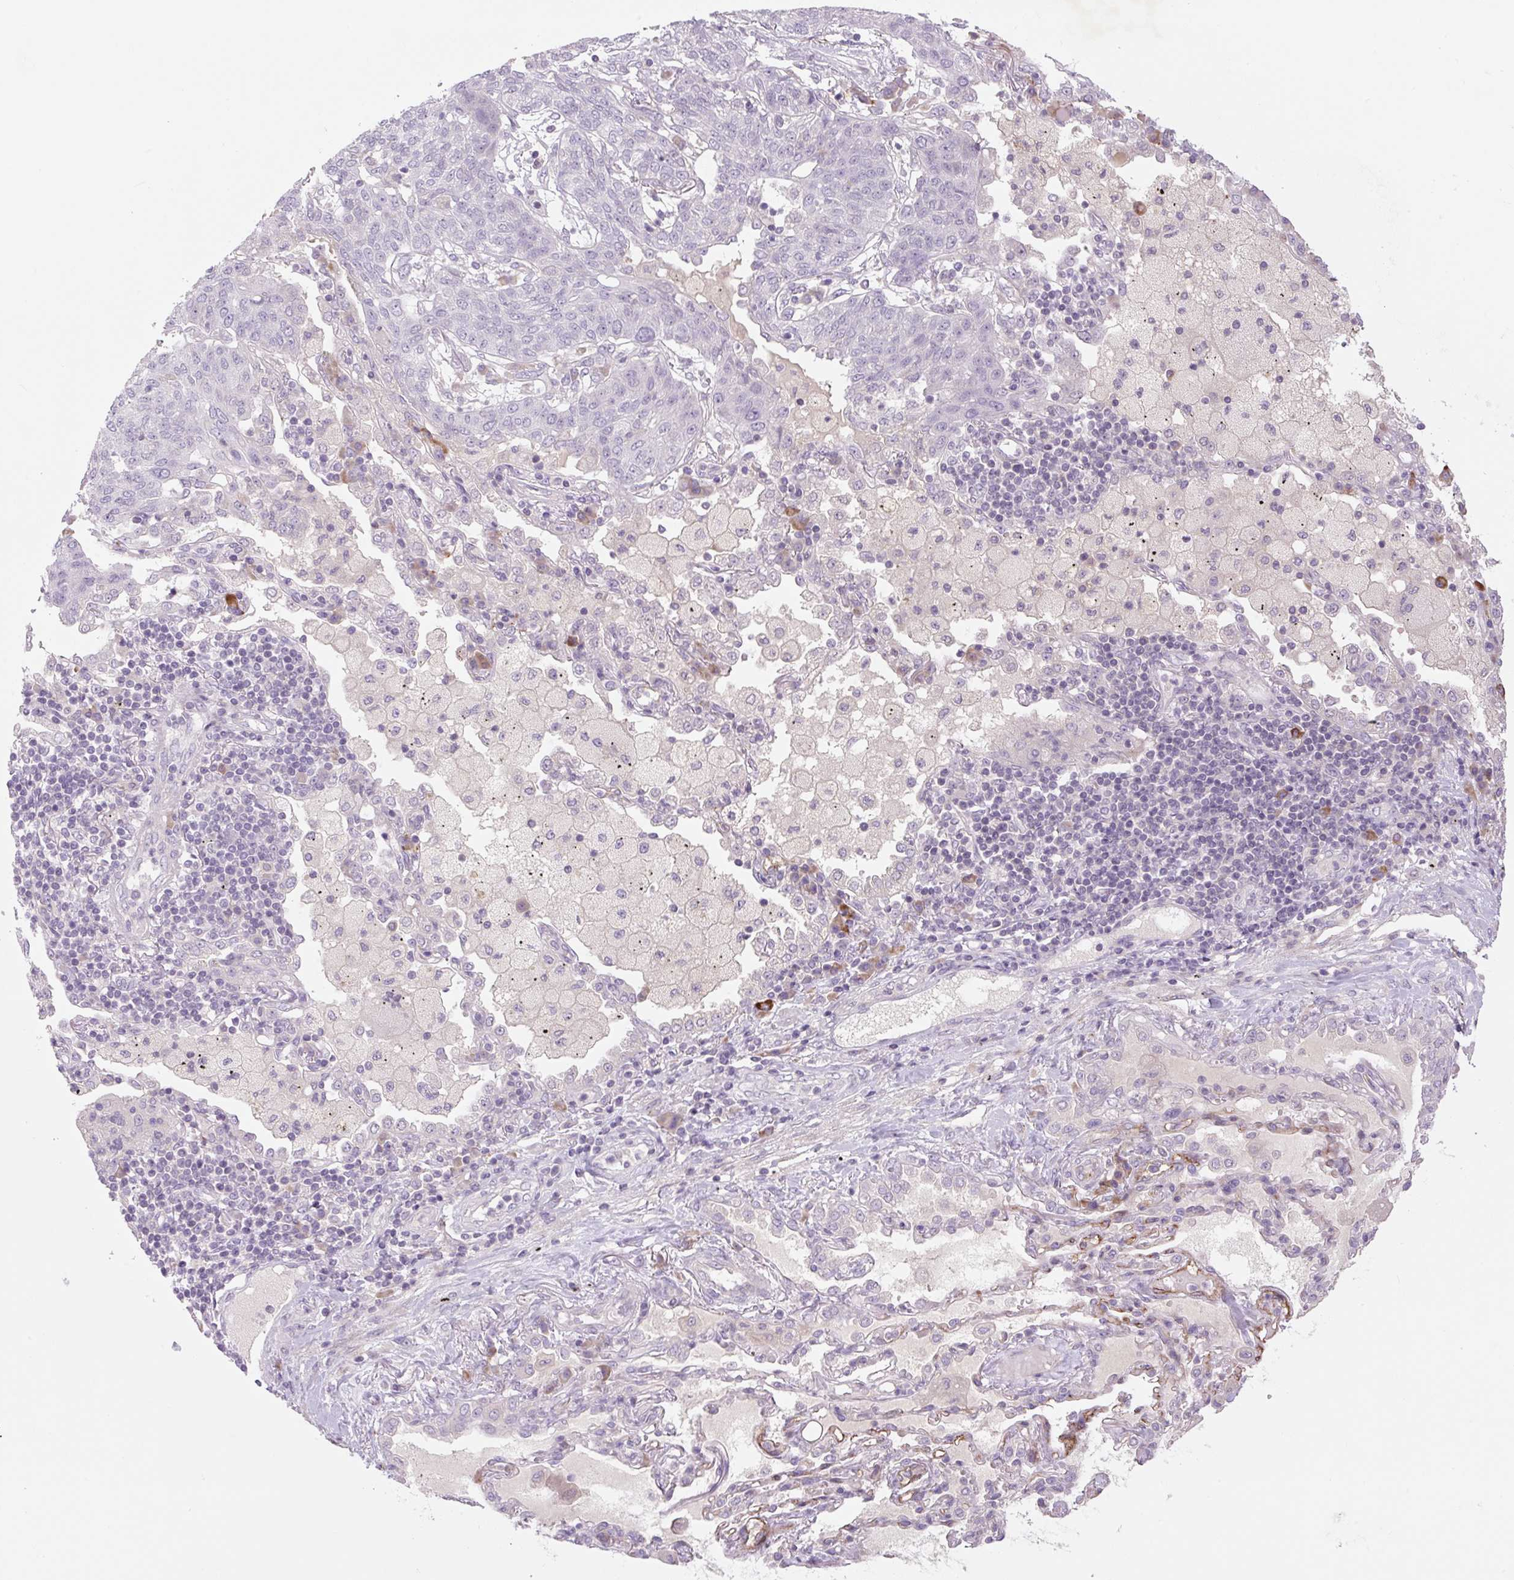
{"staining": {"intensity": "negative", "quantity": "none", "location": "none"}, "tissue": "lung cancer", "cell_type": "Tumor cells", "image_type": "cancer", "snomed": [{"axis": "morphology", "description": "Squamous cell carcinoma, NOS"}, {"axis": "topography", "description": "Lung"}], "caption": "Histopathology image shows no protein staining in tumor cells of lung squamous cell carcinoma tissue.", "gene": "TMEM100", "patient": {"sex": "female", "age": 70}}